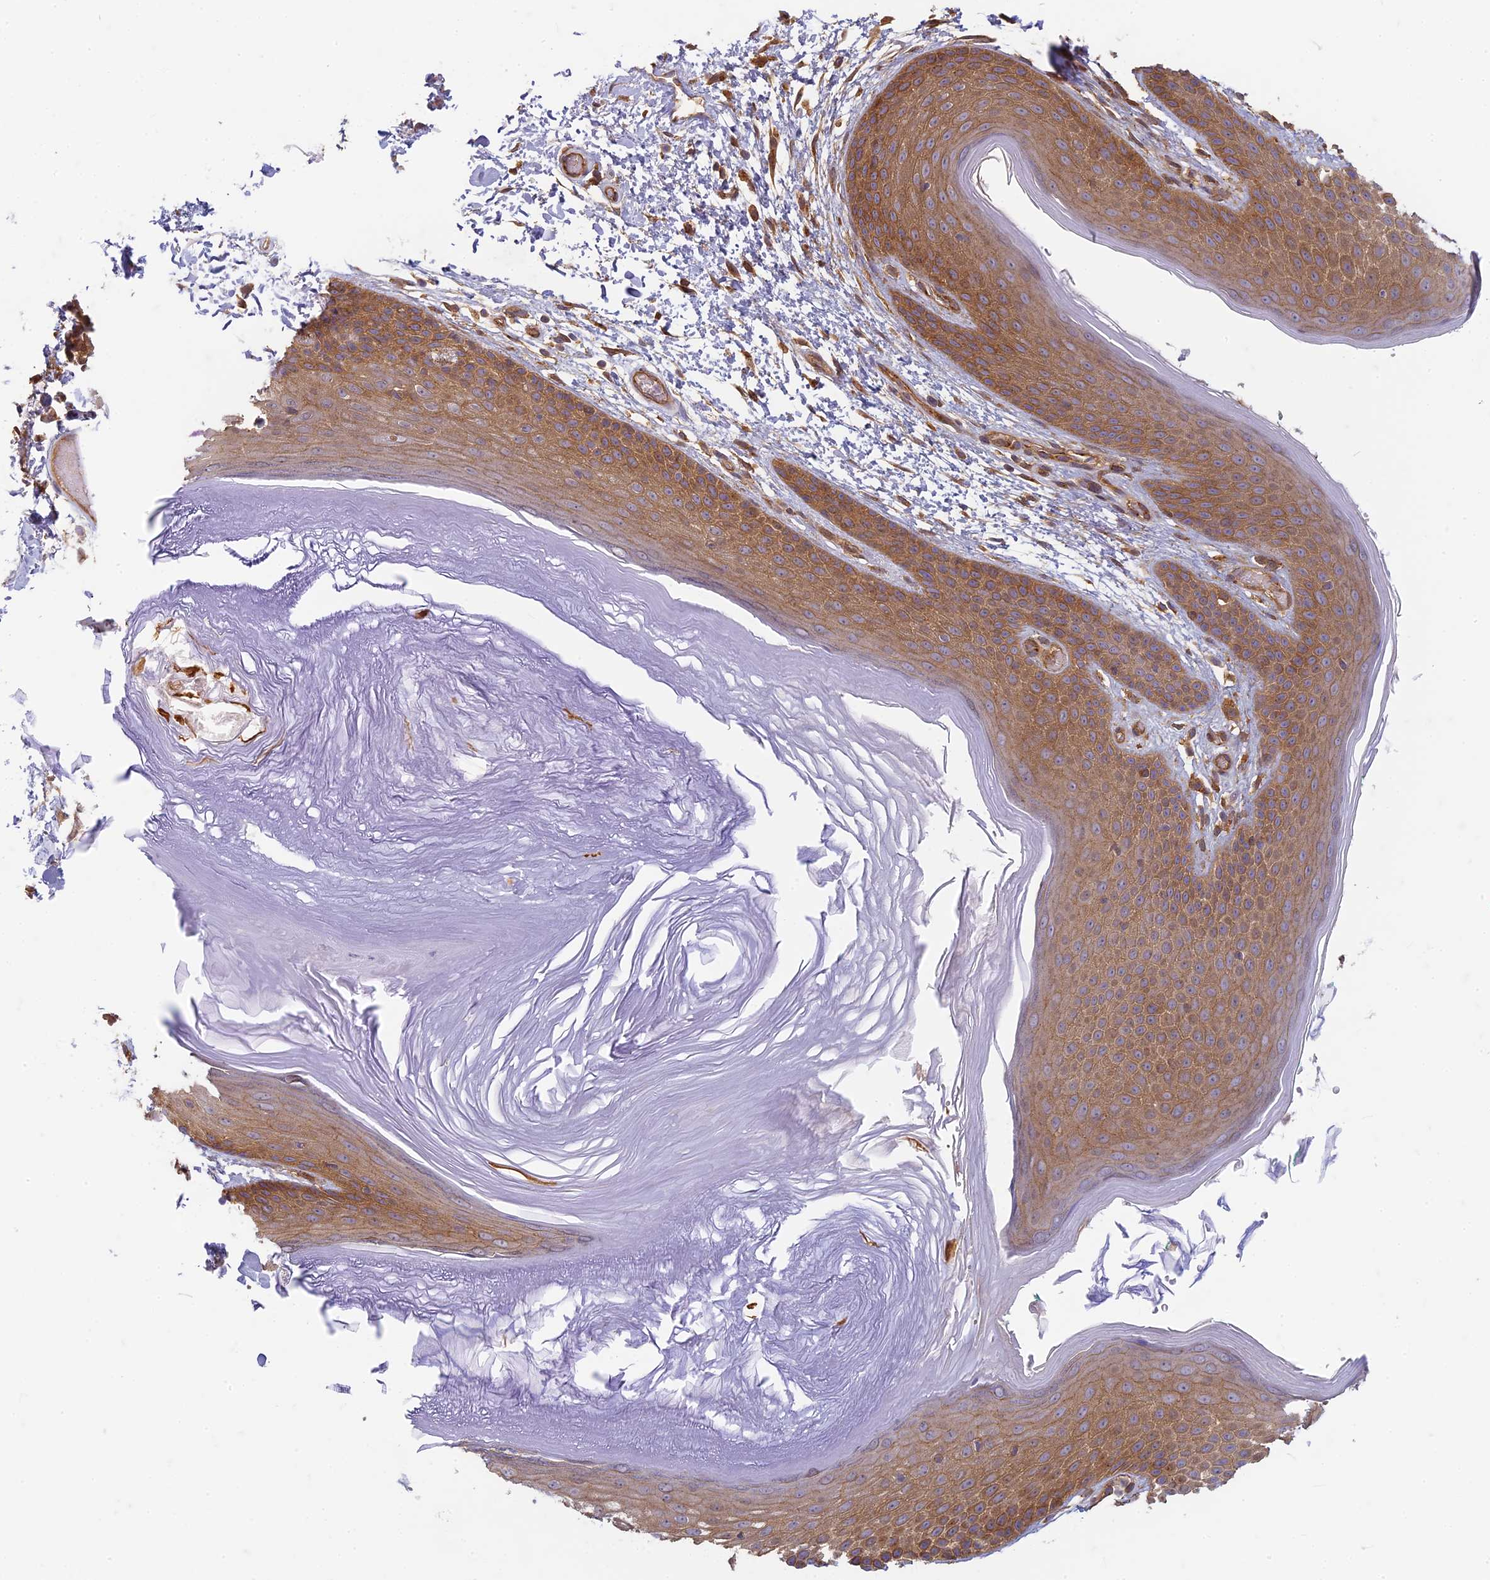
{"staining": {"intensity": "moderate", "quantity": ">75%", "location": "cytoplasmic/membranous"}, "tissue": "skin", "cell_type": "Epidermal cells", "image_type": "normal", "snomed": [{"axis": "morphology", "description": "Normal tissue, NOS"}, {"axis": "topography", "description": "Anal"}], "caption": "A high-resolution image shows immunohistochemistry (IHC) staining of unremarkable skin, which reveals moderate cytoplasmic/membranous expression in approximately >75% of epidermal cells.", "gene": "TCF25", "patient": {"sex": "male", "age": 74}}